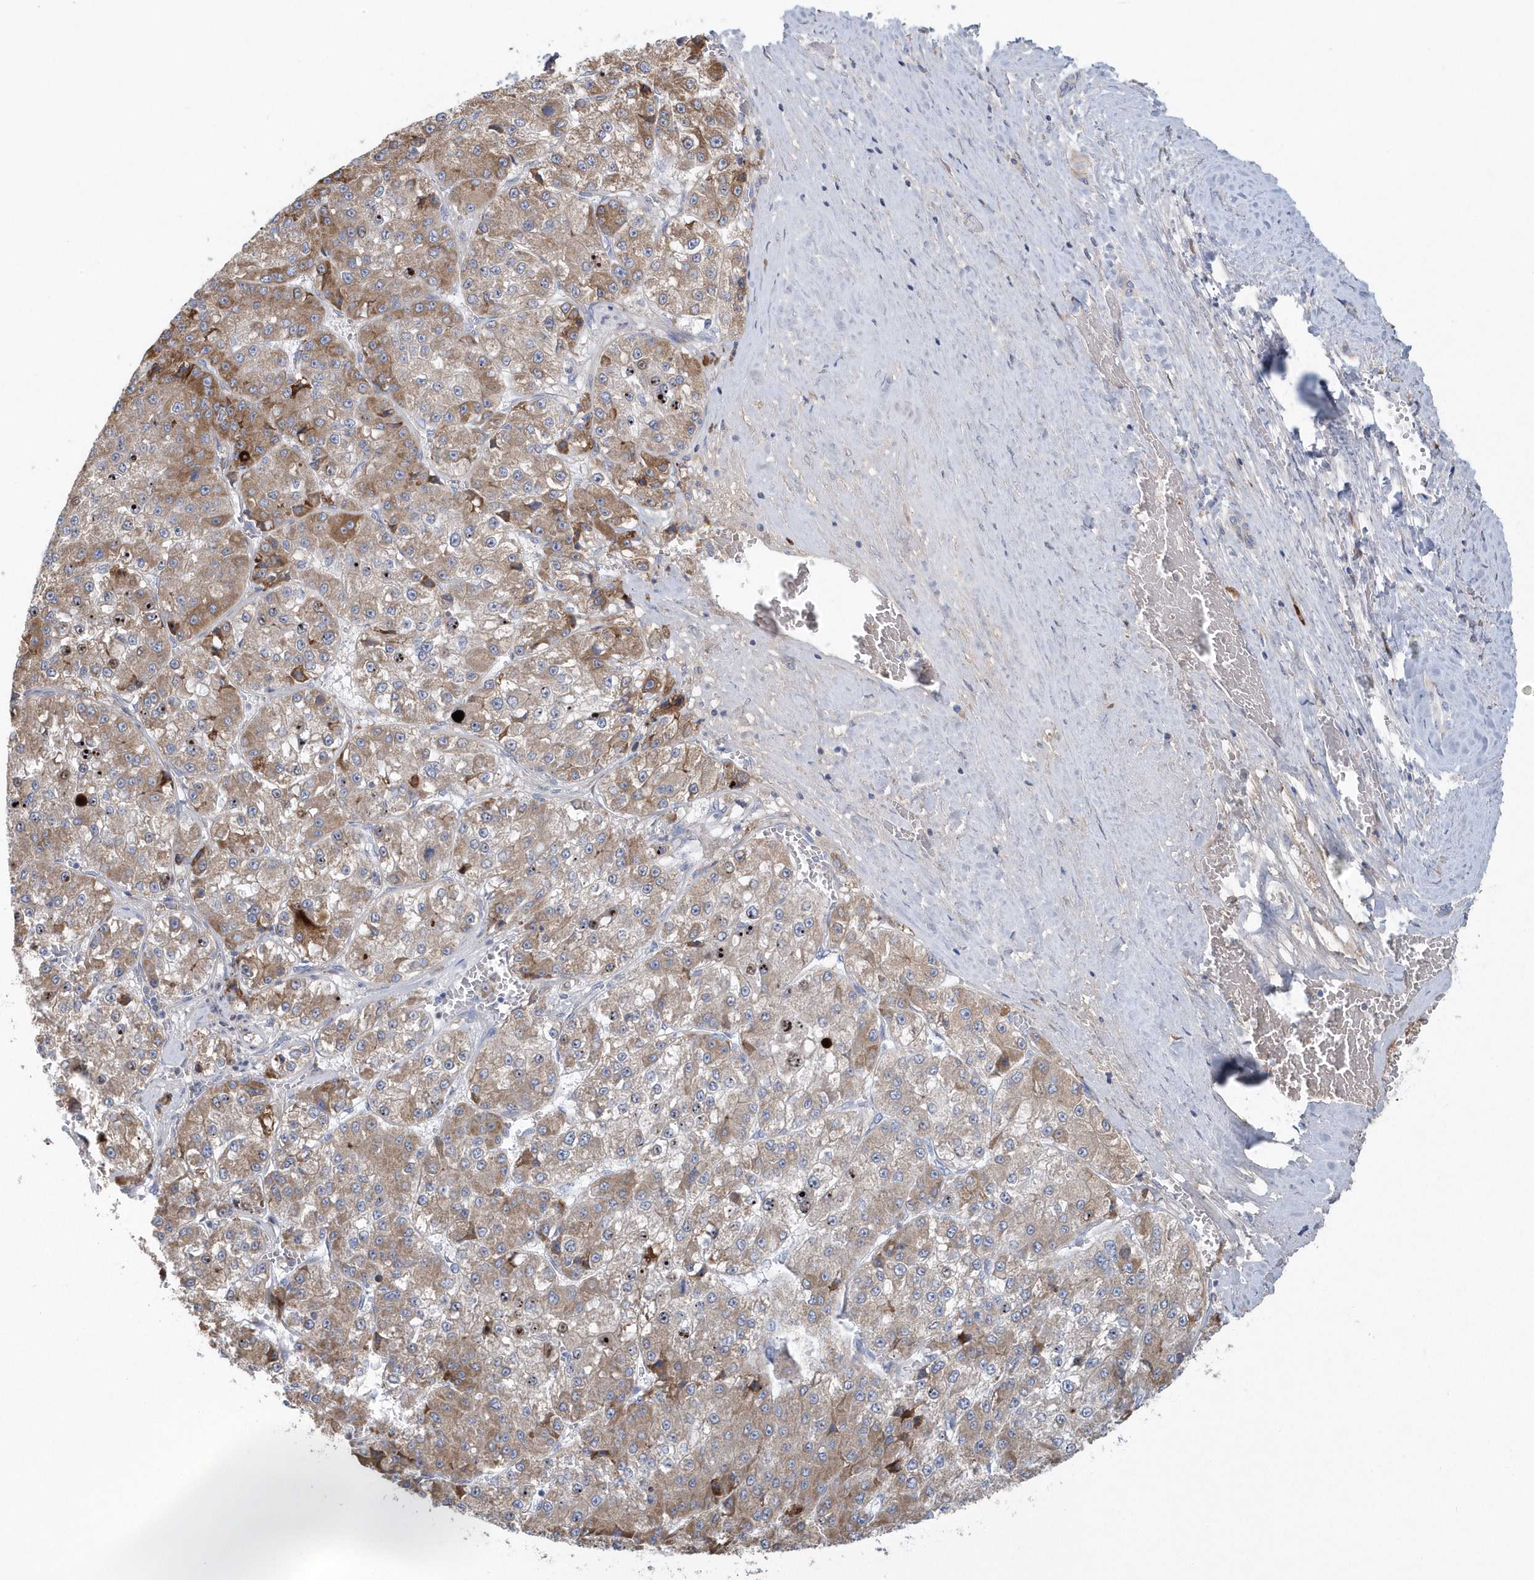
{"staining": {"intensity": "moderate", "quantity": ">75%", "location": "cytoplasmic/membranous"}, "tissue": "liver cancer", "cell_type": "Tumor cells", "image_type": "cancer", "snomed": [{"axis": "morphology", "description": "Carcinoma, Hepatocellular, NOS"}, {"axis": "topography", "description": "Liver"}], "caption": "About >75% of tumor cells in liver hepatocellular carcinoma show moderate cytoplasmic/membranous protein expression as visualized by brown immunohistochemical staining.", "gene": "SPATA18", "patient": {"sex": "female", "age": 73}}